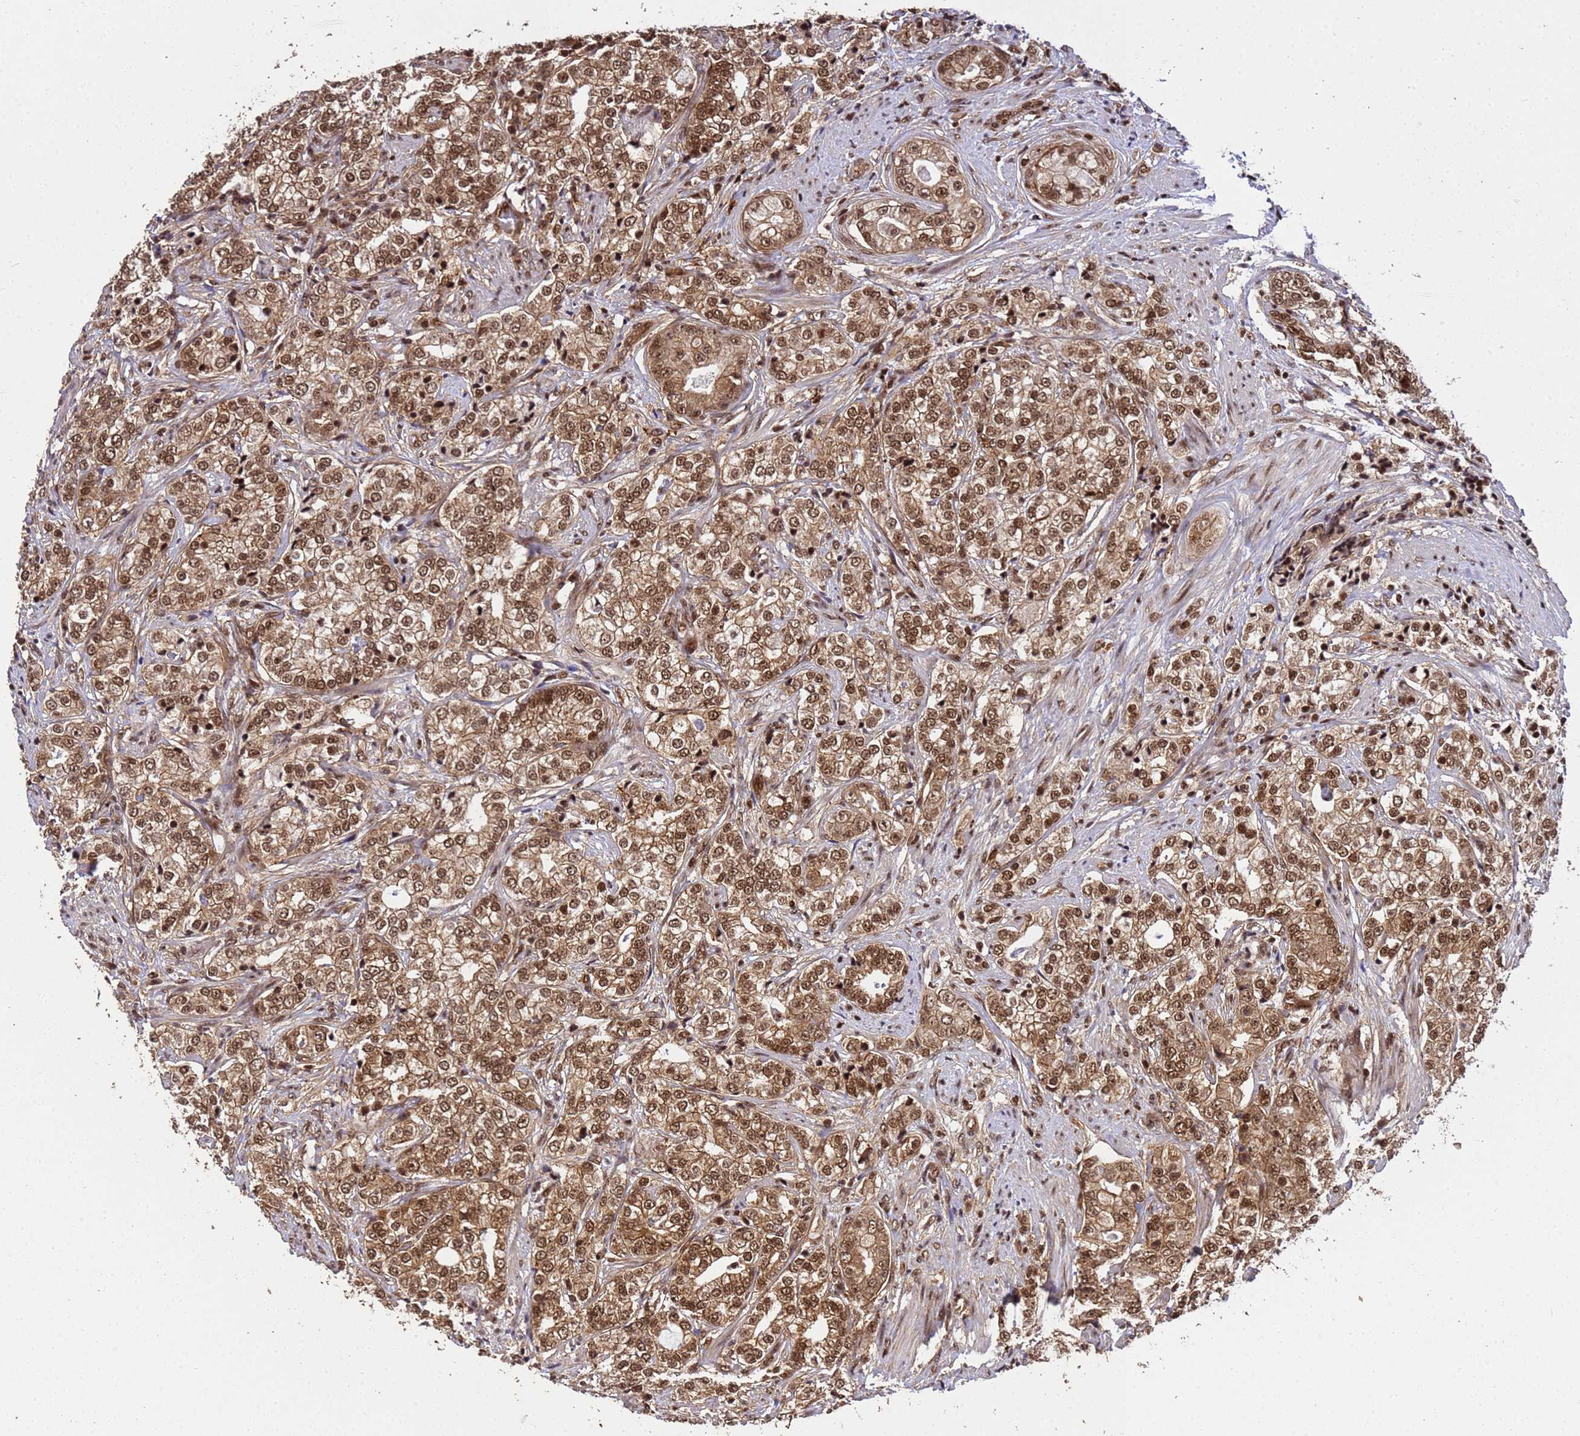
{"staining": {"intensity": "strong", "quantity": ">75%", "location": "cytoplasmic/membranous,nuclear"}, "tissue": "prostate cancer", "cell_type": "Tumor cells", "image_type": "cancer", "snomed": [{"axis": "morphology", "description": "Adenocarcinoma, High grade"}, {"axis": "topography", "description": "Prostate"}], "caption": "Prostate cancer tissue reveals strong cytoplasmic/membranous and nuclear positivity in about >75% of tumor cells, visualized by immunohistochemistry. The protein of interest is stained brown, and the nuclei are stained in blue (DAB IHC with brightfield microscopy, high magnification).", "gene": "SYF2", "patient": {"sex": "male", "age": 69}}